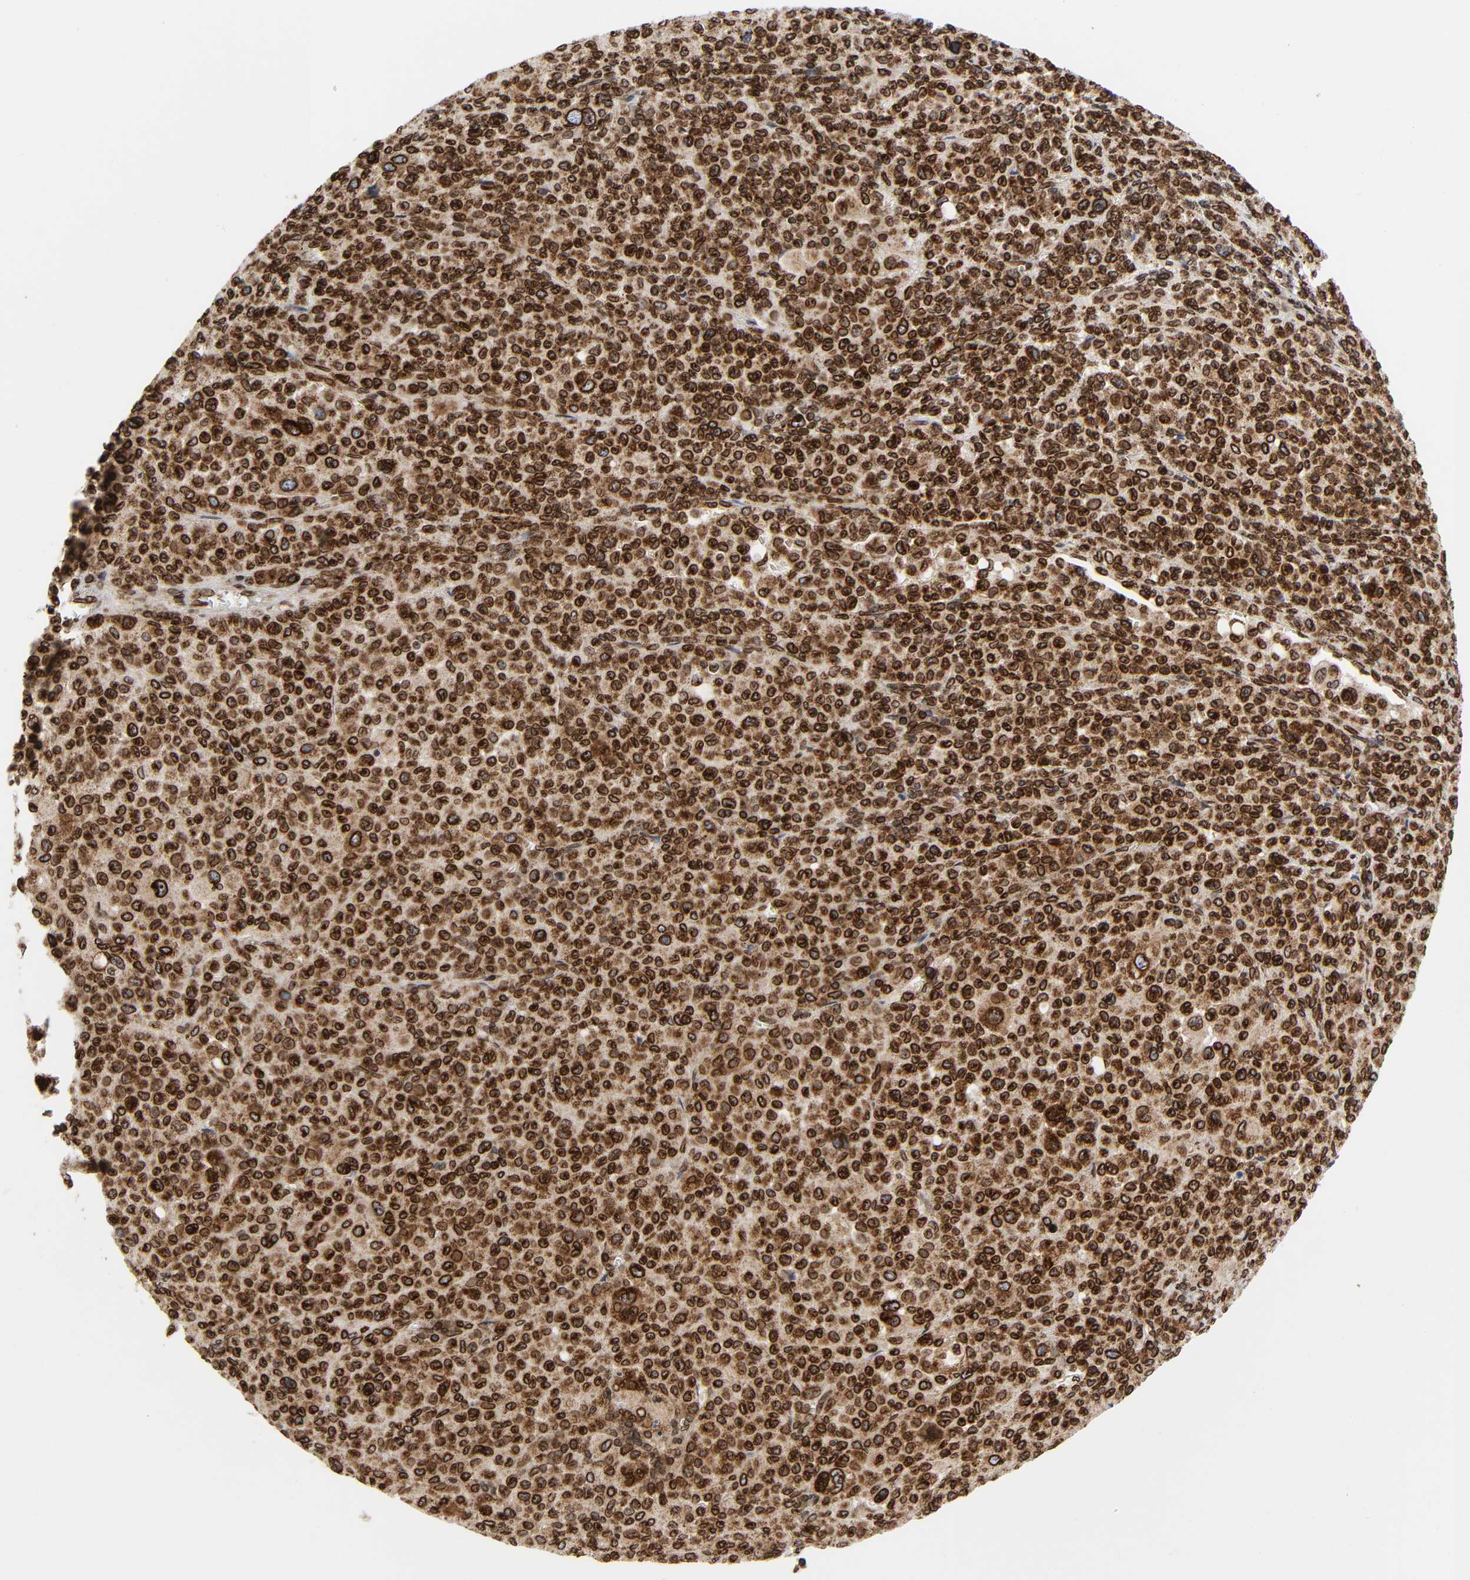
{"staining": {"intensity": "strong", "quantity": ">75%", "location": "cytoplasmic/membranous,nuclear"}, "tissue": "melanoma", "cell_type": "Tumor cells", "image_type": "cancer", "snomed": [{"axis": "morphology", "description": "Malignant melanoma, Metastatic site"}, {"axis": "topography", "description": "Skin"}], "caption": "Melanoma stained with a brown dye shows strong cytoplasmic/membranous and nuclear positive positivity in approximately >75% of tumor cells.", "gene": "RANGAP1", "patient": {"sex": "female", "age": 74}}